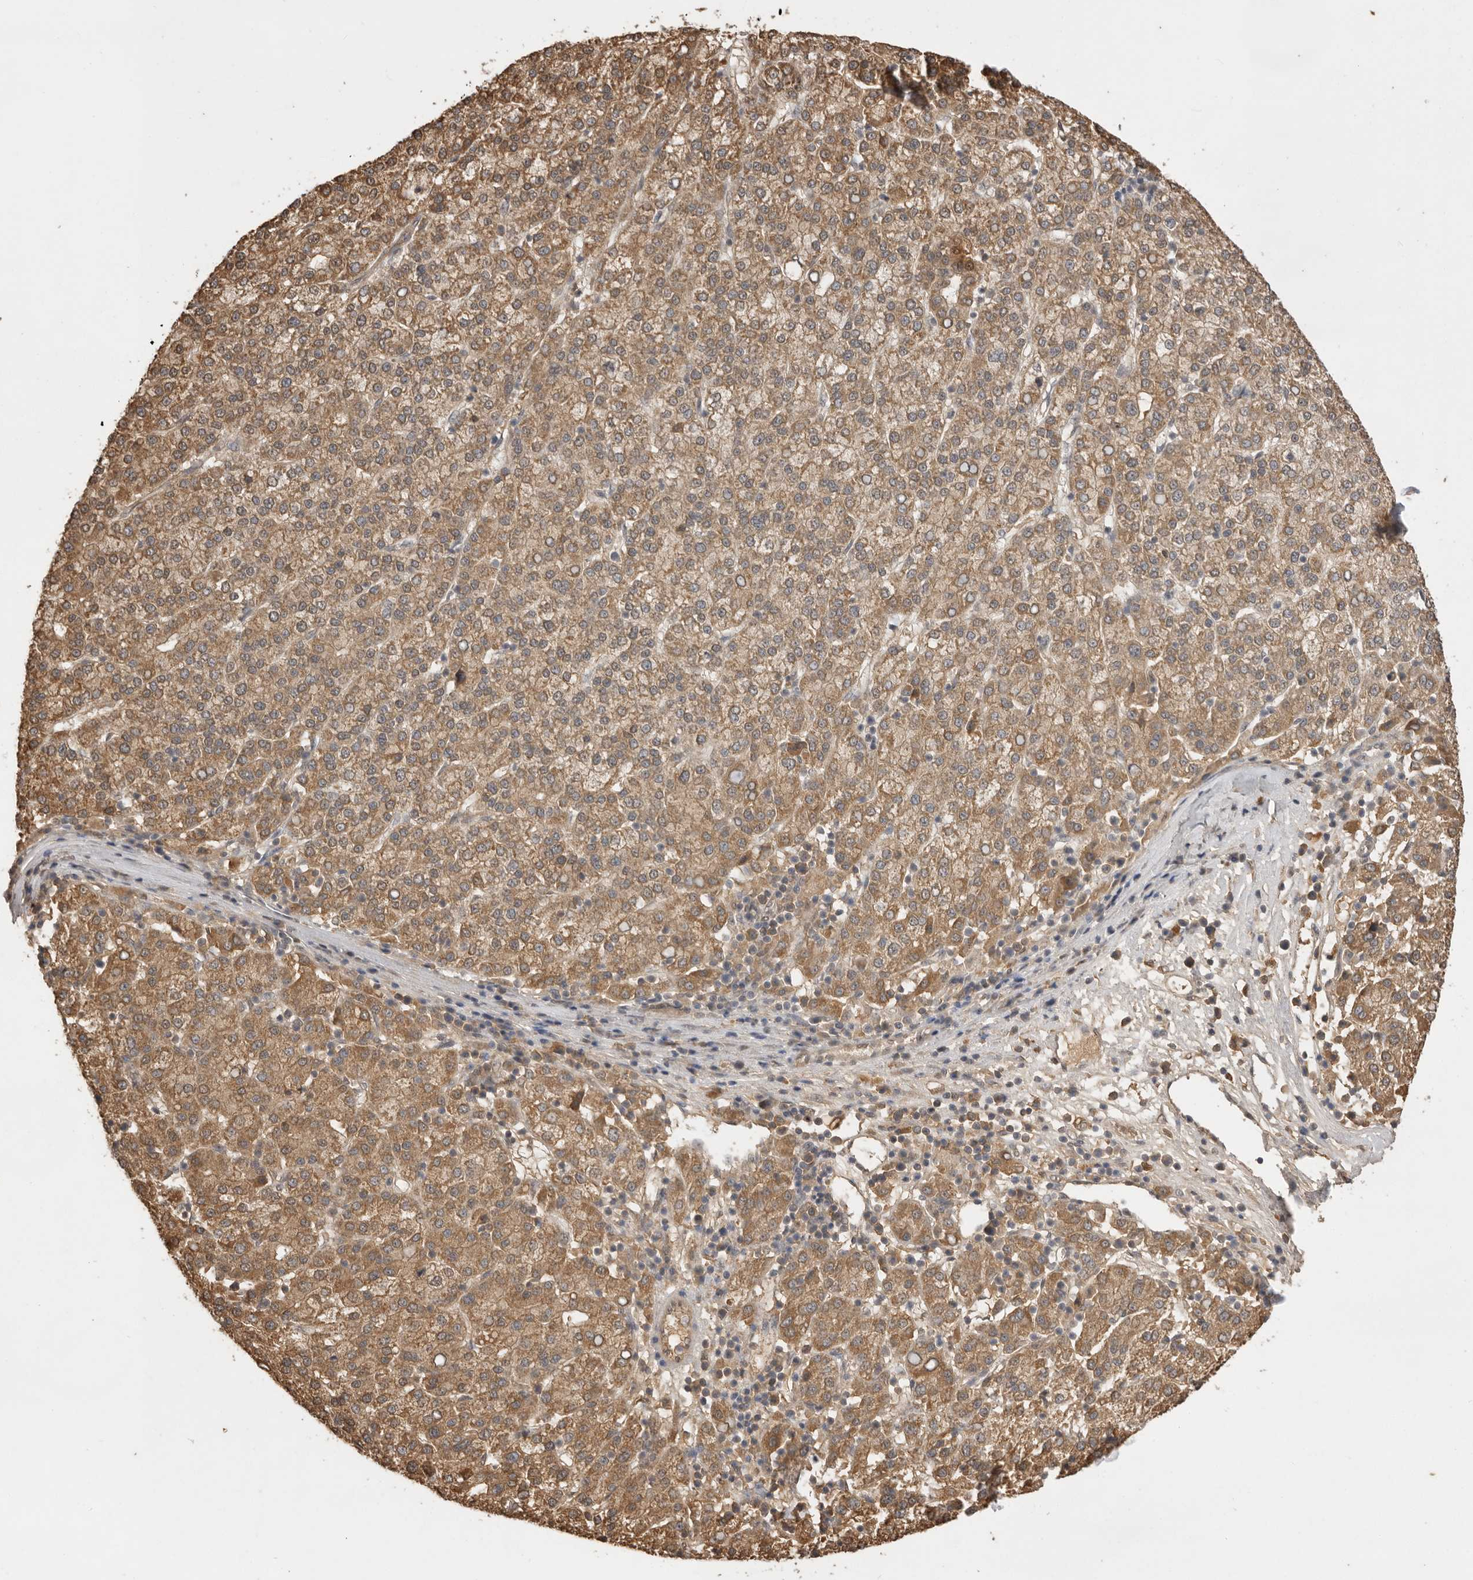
{"staining": {"intensity": "moderate", "quantity": ">75%", "location": "cytoplasmic/membranous"}, "tissue": "liver cancer", "cell_type": "Tumor cells", "image_type": "cancer", "snomed": [{"axis": "morphology", "description": "Carcinoma, Hepatocellular, NOS"}, {"axis": "topography", "description": "Liver"}], "caption": "Hepatocellular carcinoma (liver) stained with immunohistochemistry exhibits moderate cytoplasmic/membranous positivity in approximately >75% of tumor cells.", "gene": "JAG2", "patient": {"sex": "female", "age": 58}}